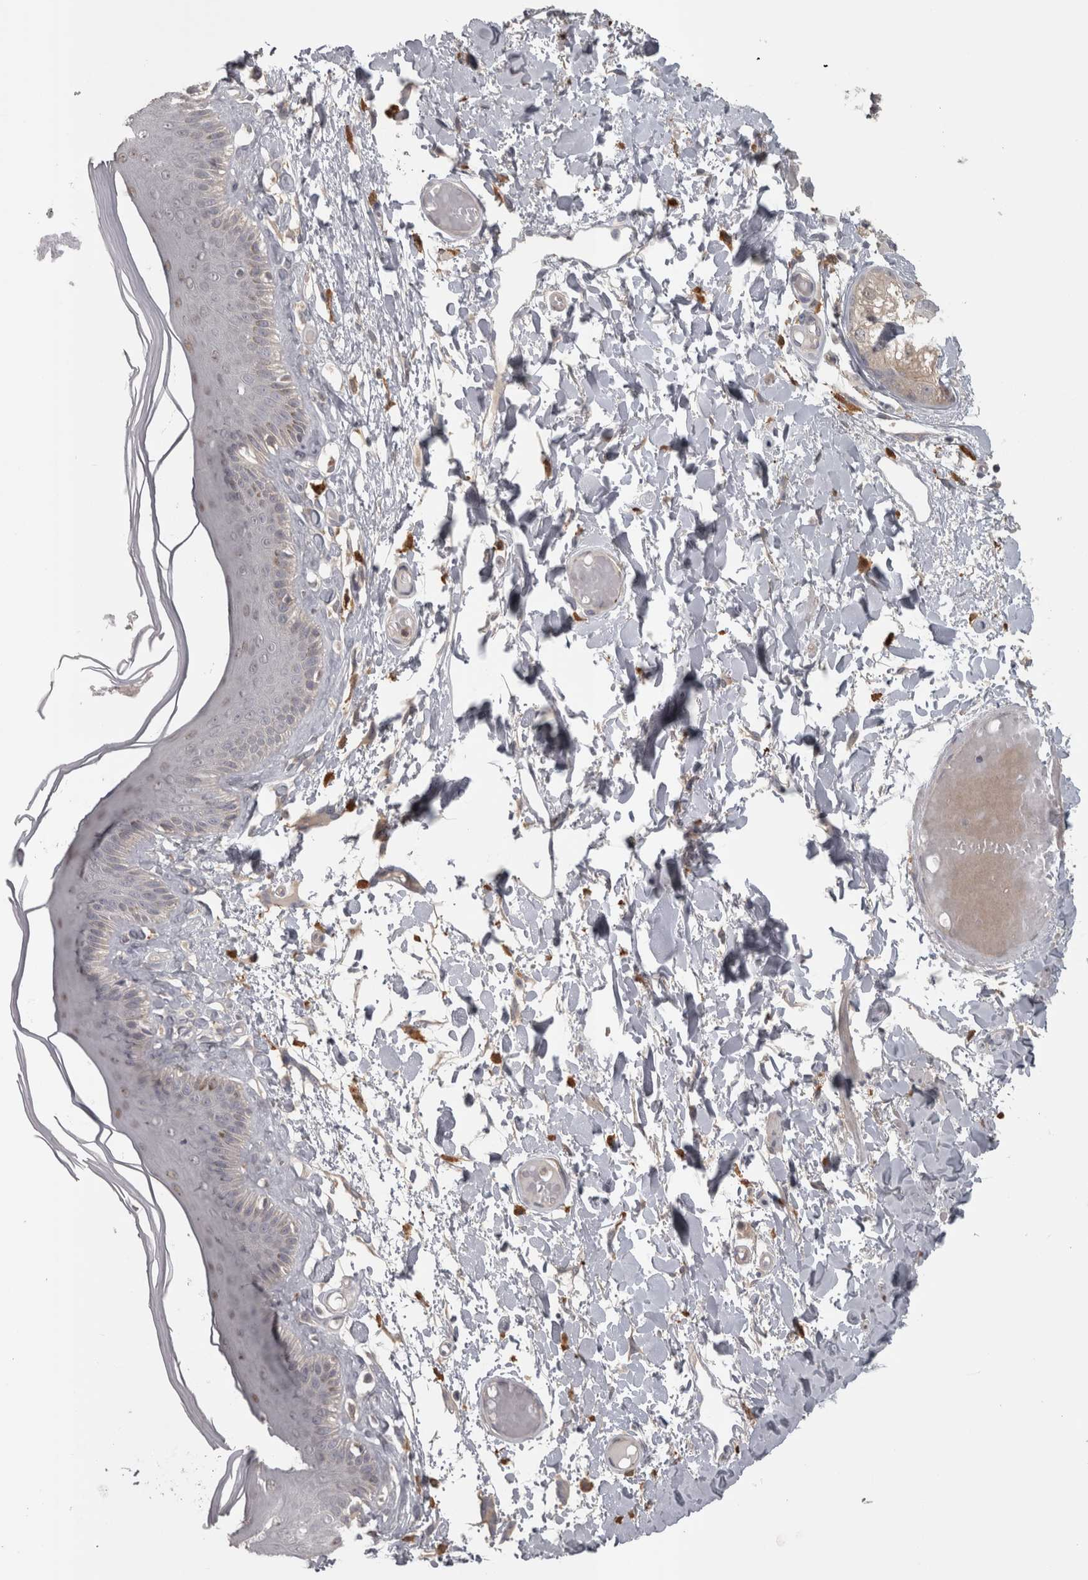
{"staining": {"intensity": "moderate", "quantity": "<25%", "location": "cytoplasmic/membranous"}, "tissue": "skin", "cell_type": "Epidermal cells", "image_type": "normal", "snomed": [{"axis": "morphology", "description": "Normal tissue, NOS"}, {"axis": "topography", "description": "Vulva"}], "caption": "A low amount of moderate cytoplasmic/membranous positivity is present in approximately <25% of epidermal cells in normal skin. The protein is stained brown, and the nuclei are stained in blue (DAB (3,3'-diaminobenzidine) IHC with brightfield microscopy, high magnification).", "gene": "SLCO5A1", "patient": {"sex": "female", "age": 73}}